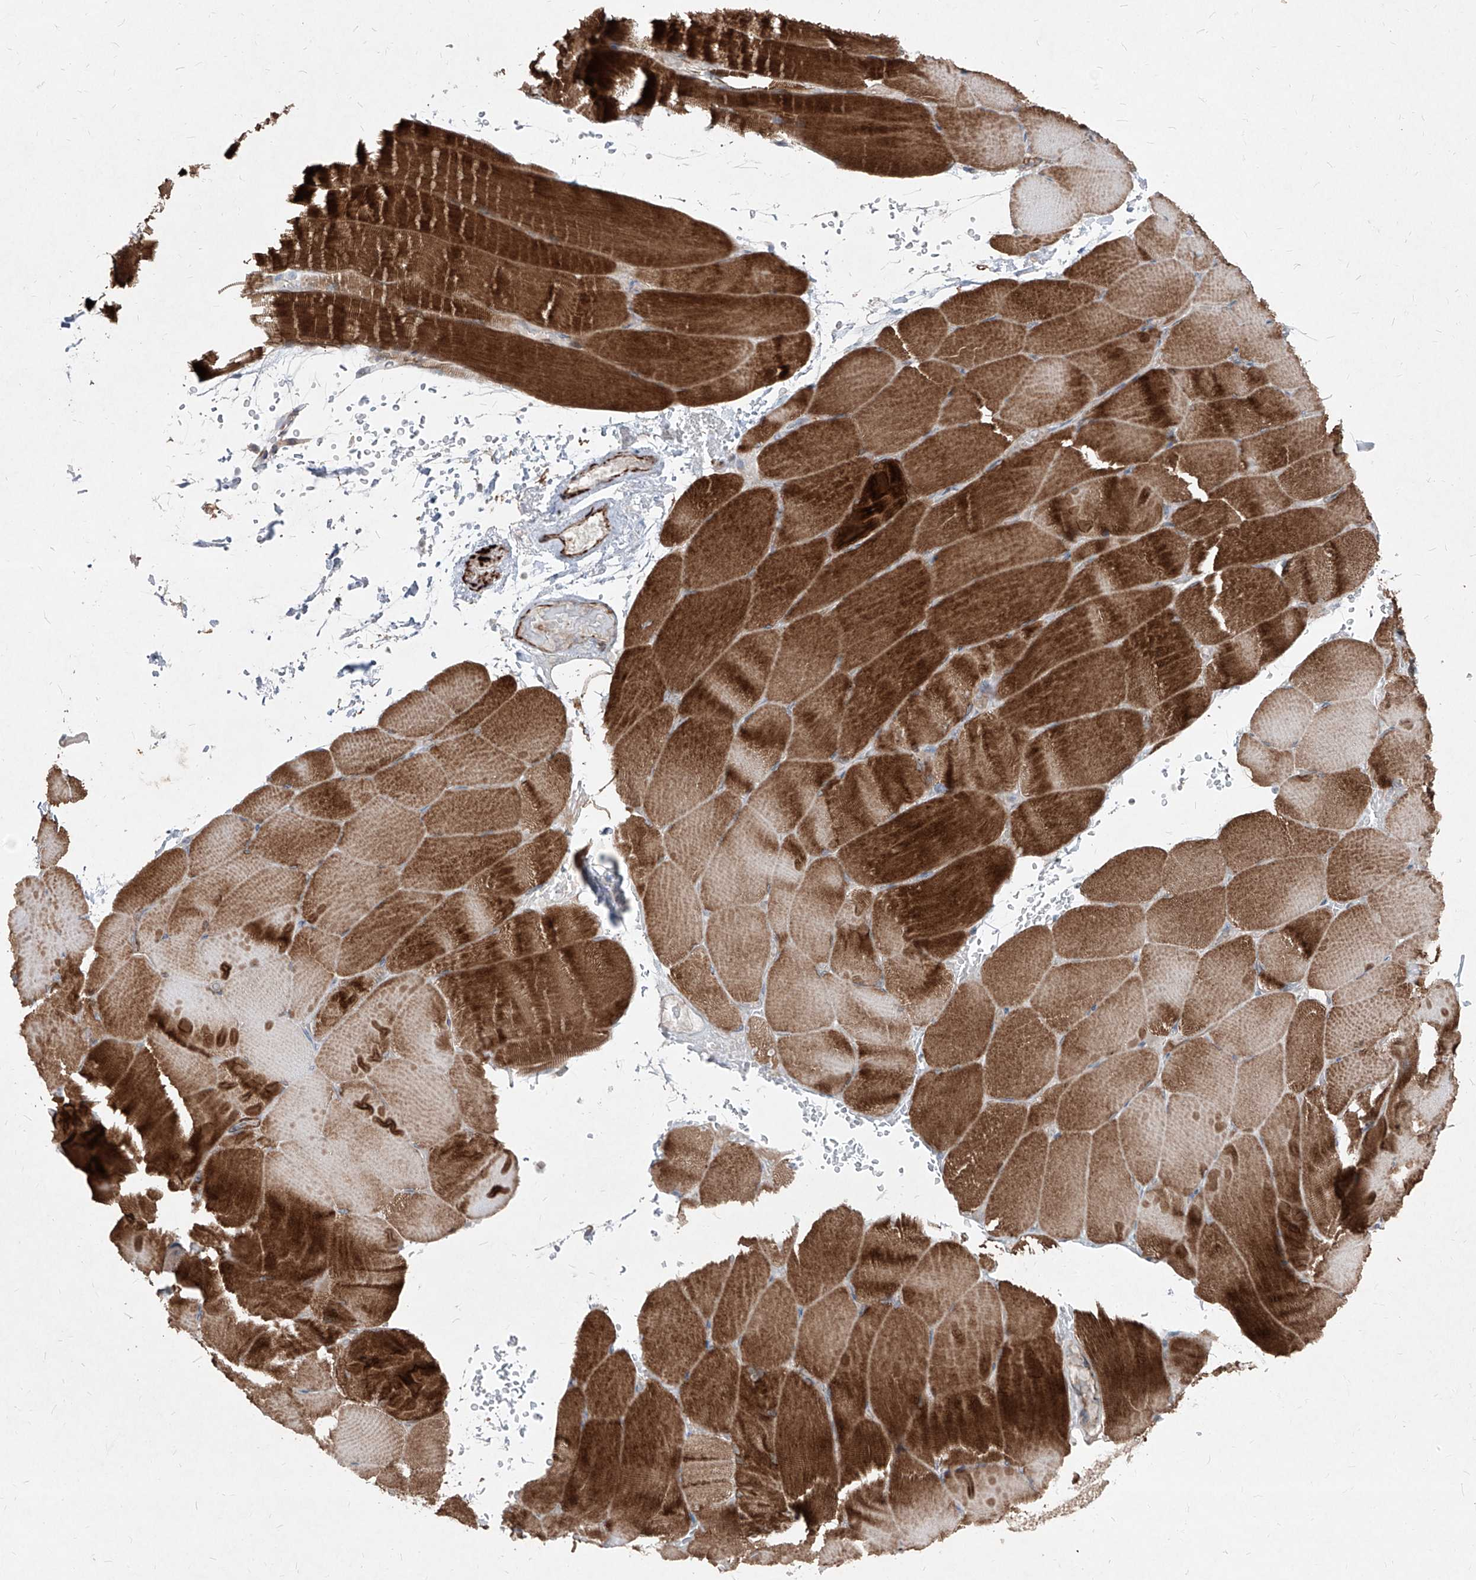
{"staining": {"intensity": "strong", "quantity": "25%-75%", "location": "cytoplasmic/membranous"}, "tissue": "skeletal muscle", "cell_type": "Myocytes", "image_type": "normal", "snomed": [{"axis": "morphology", "description": "Normal tissue, NOS"}, {"axis": "topography", "description": "Skeletal muscle"}, {"axis": "topography", "description": "Parathyroid gland"}], "caption": "This is a histology image of immunohistochemistry (IHC) staining of unremarkable skeletal muscle, which shows strong positivity in the cytoplasmic/membranous of myocytes.", "gene": "UFD1", "patient": {"sex": "female", "age": 37}}